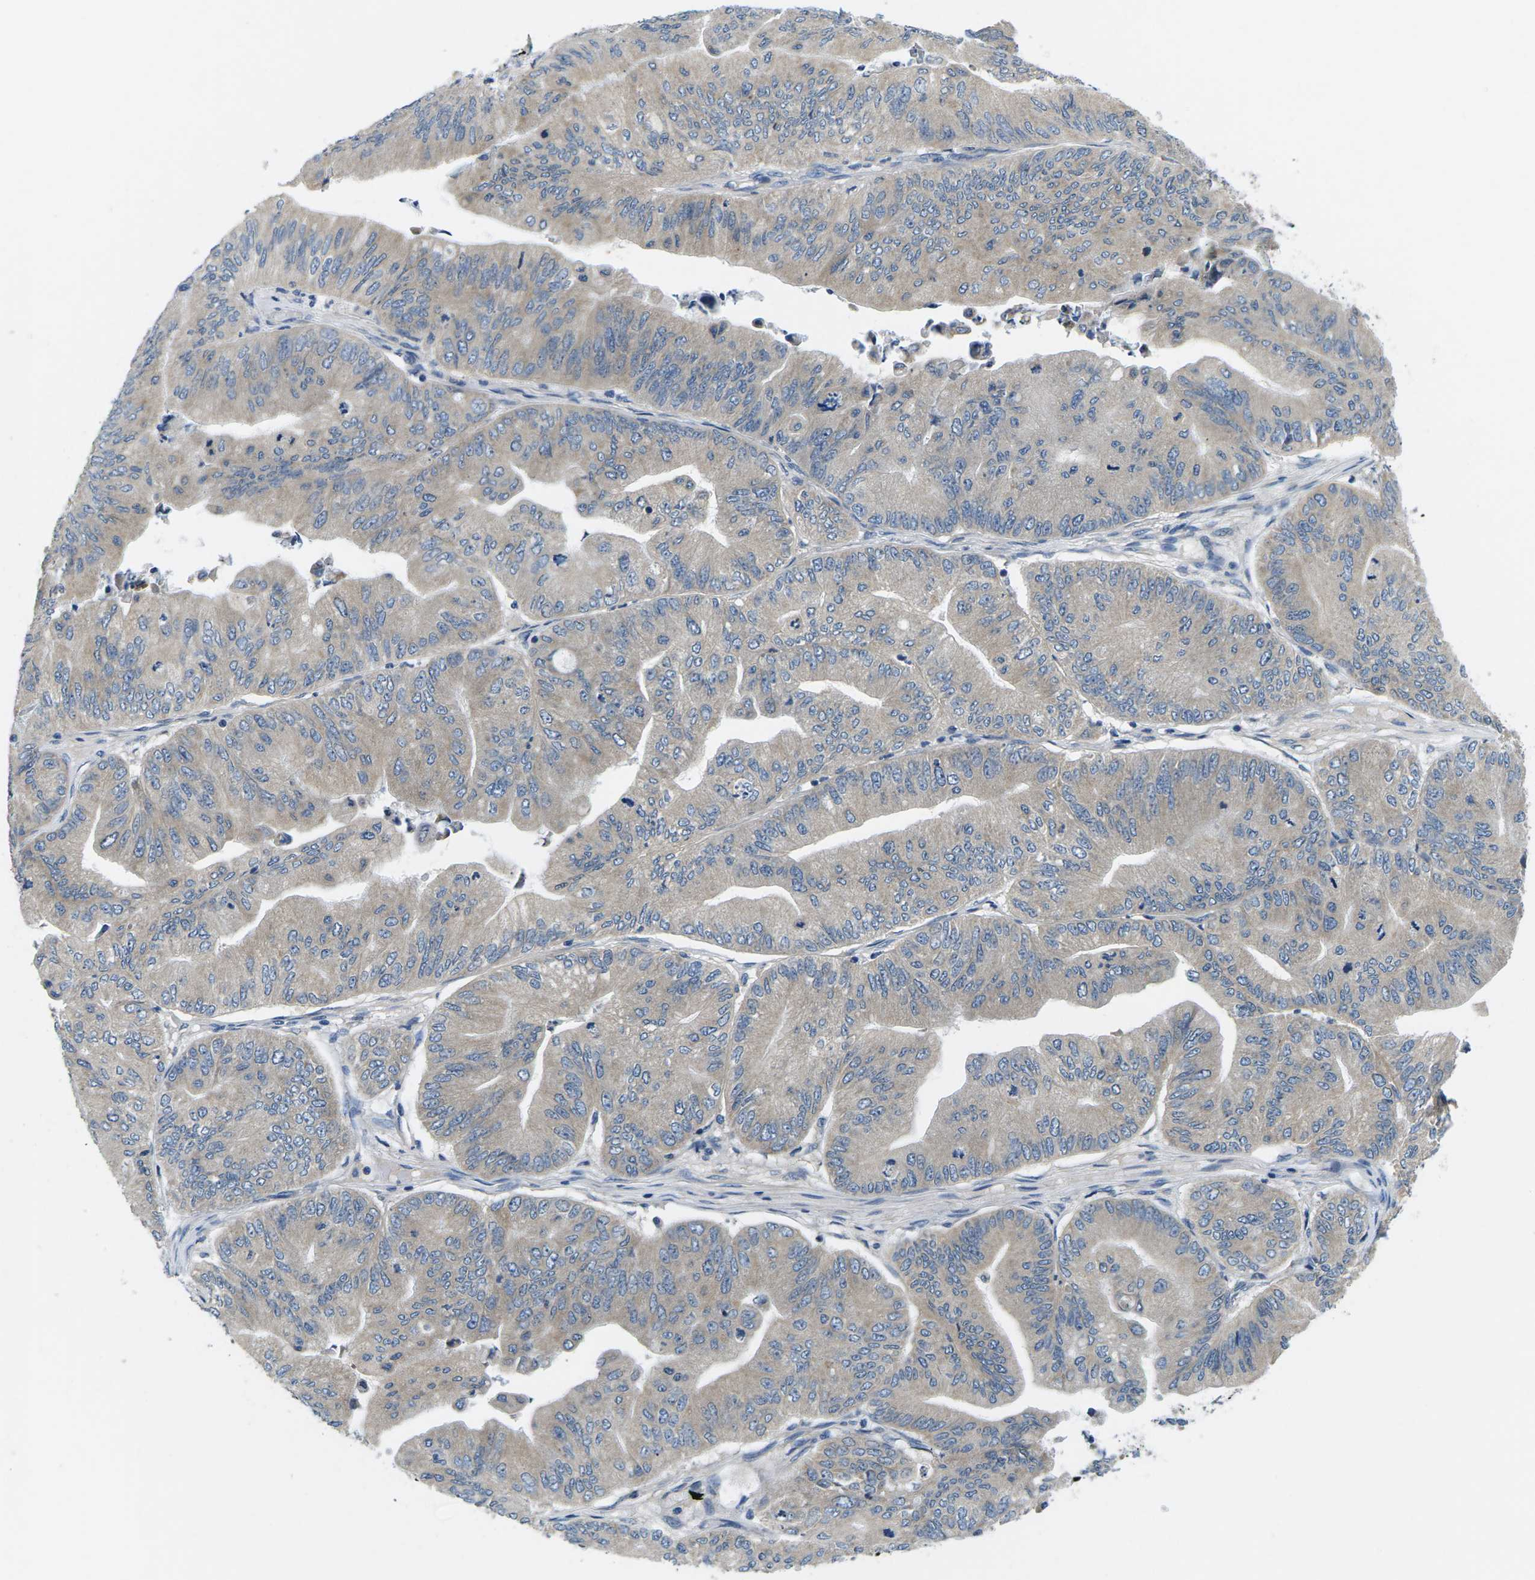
{"staining": {"intensity": "negative", "quantity": "none", "location": "none"}, "tissue": "ovarian cancer", "cell_type": "Tumor cells", "image_type": "cancer", "snomed": [{"axis": "morphology", "description": "Cystadenocarcinoma, mucinous, NOS"}, {"axis": "topography", "description": "Ovary"}], "caption": "An image of ovarian cancer stained for a protein exhibits no brown staining in tumor cells. (DAB immunohistochemistry (IHC) with hematoxylin counter stain).", "gene": "ERGIC3", "patient": {"sex": "female", "age": 61}}